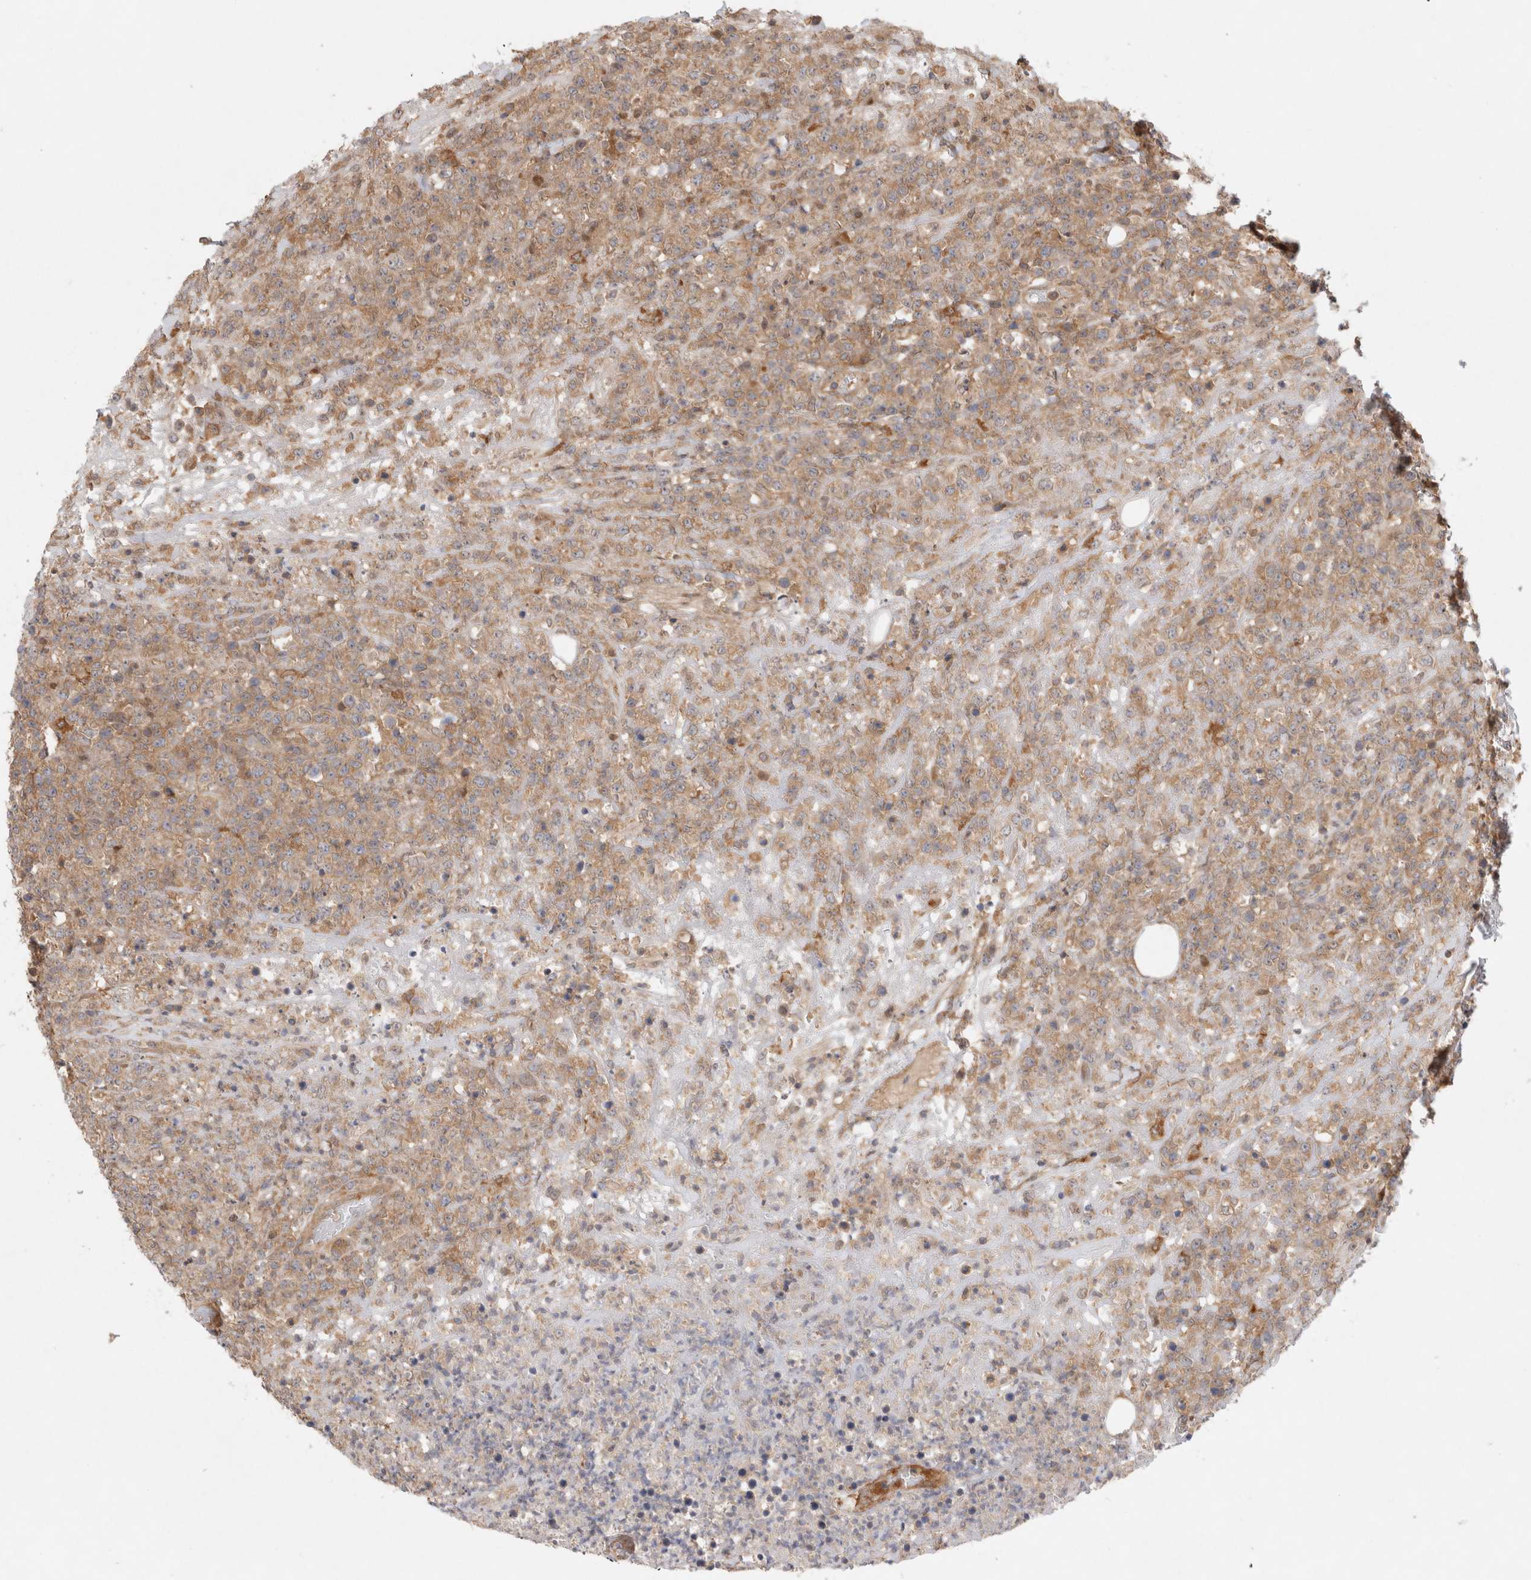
{"staining": {"intensity": "weak", "quantity": ">75%", "location": "cytoplasmic/membranous"}, "tissue": "lymphoma", "cell_type": "Tumor cells", "image_type": "cancer", "snomed": [{"axis": "morphology", "description": "Malignant lymphoma, non-Hodgkin's type, High grade"}, {"axis": "topography", "description": "Colon"}], "caption": "Approximately >75% of tumor cells in human lymphoma show weak cytoplasmic/membranous protein staining as visualized by brown immunohistochemical staining.", "gene": "HTT", "patient": {"sex": "female", "age": 53}}